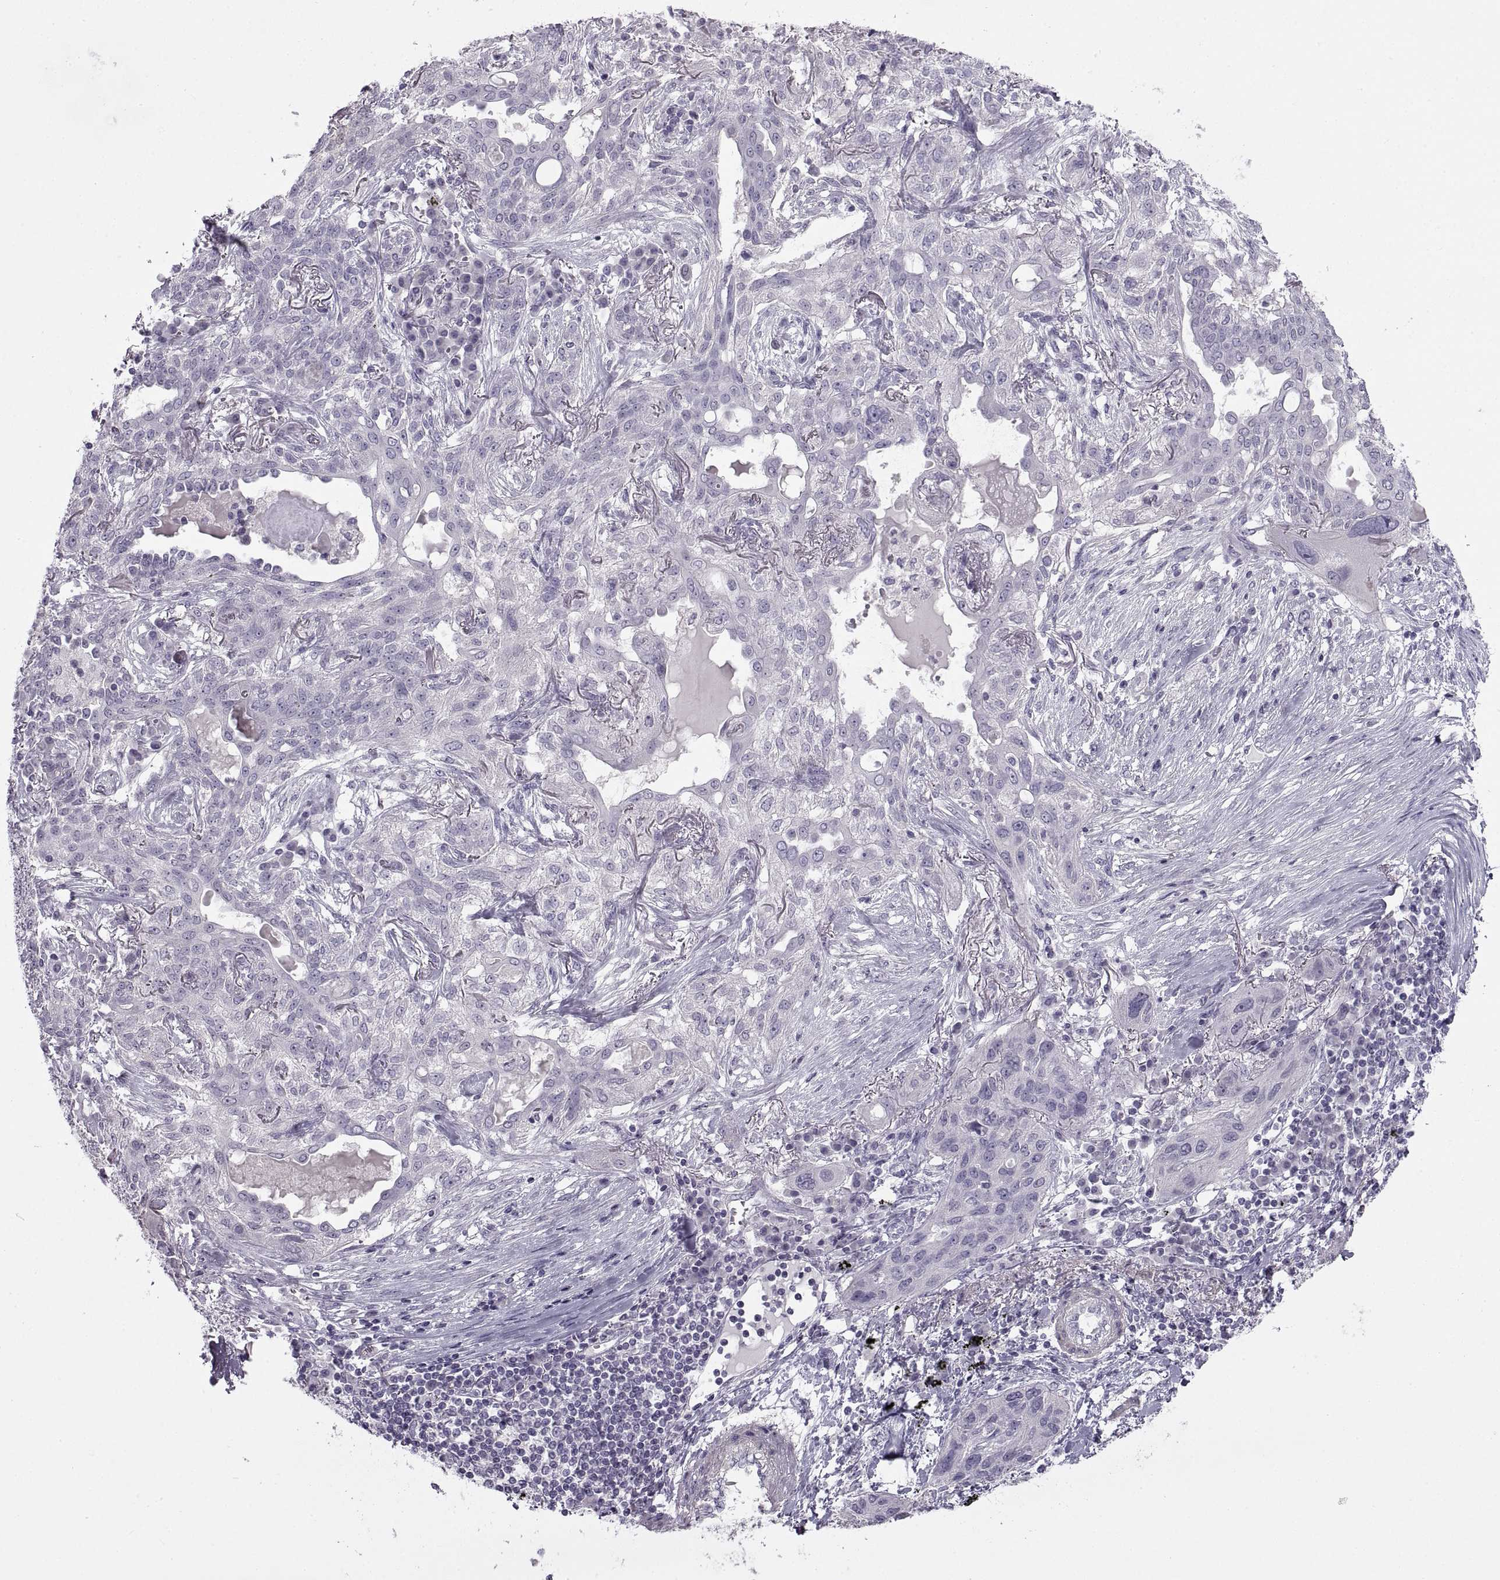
{"staining": {"intensity": "negative", "quantity": "none", "location": "none"}, "tissue": "lung cancer", "cell_type": "Tumor cells", "image_type": "cancer", "snomed": [{"axis": "morphology", "description": "Squamous cell carcinoma, NOS"}, {"axis": "topography", "description": "Lung"}], "caption": "Immunohistochemical staining of human squamous cell carcinoma (lung) shows no significant positivity in tumor cells.", "gene": "BSPH1", "patient": {"sex": "female", "age": 70}}